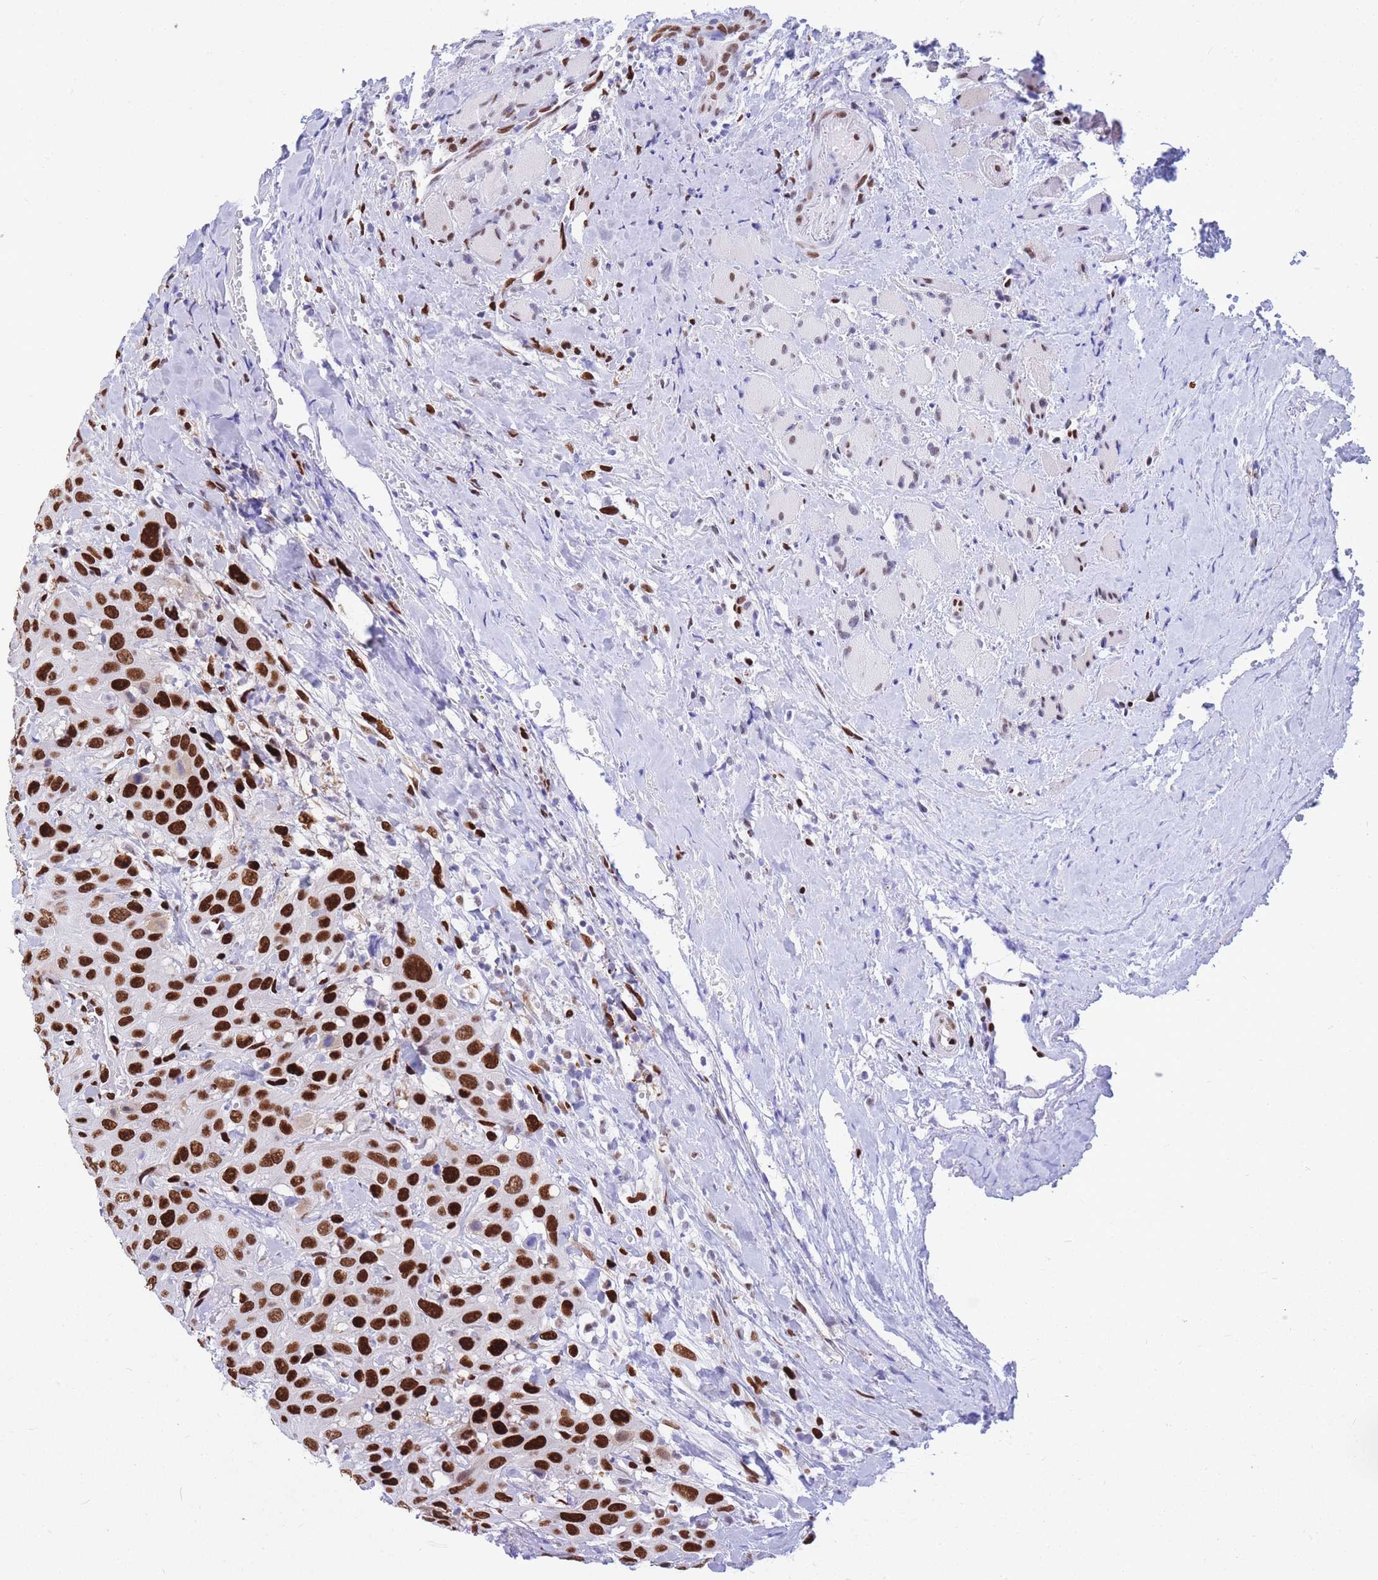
{"staining": {"intensity": "strong", "quantity": ">75%", "location": "nuclear"}, "tissue": "head and neck cancer", "cell_type": "Tumor cells", "image_type": "cancer", "snomed": [{"axis": "morphology", "description": "Squamous cell carcinoma, NOS"}, {"axis": "topography", "description": "Head-Neck"}], "caption": "IHC staining of head and neck cancer, which displays high levels of strong nuclear expression in approximately >75% of tumor cells indicating strong nuclear protein staining. The staining was performed using DAB (brown) for protein detection and nuclei were counterstained in hematoxylin (blue).", "gene": "NASP", "patient": {"sex": "male", "age": 81}}